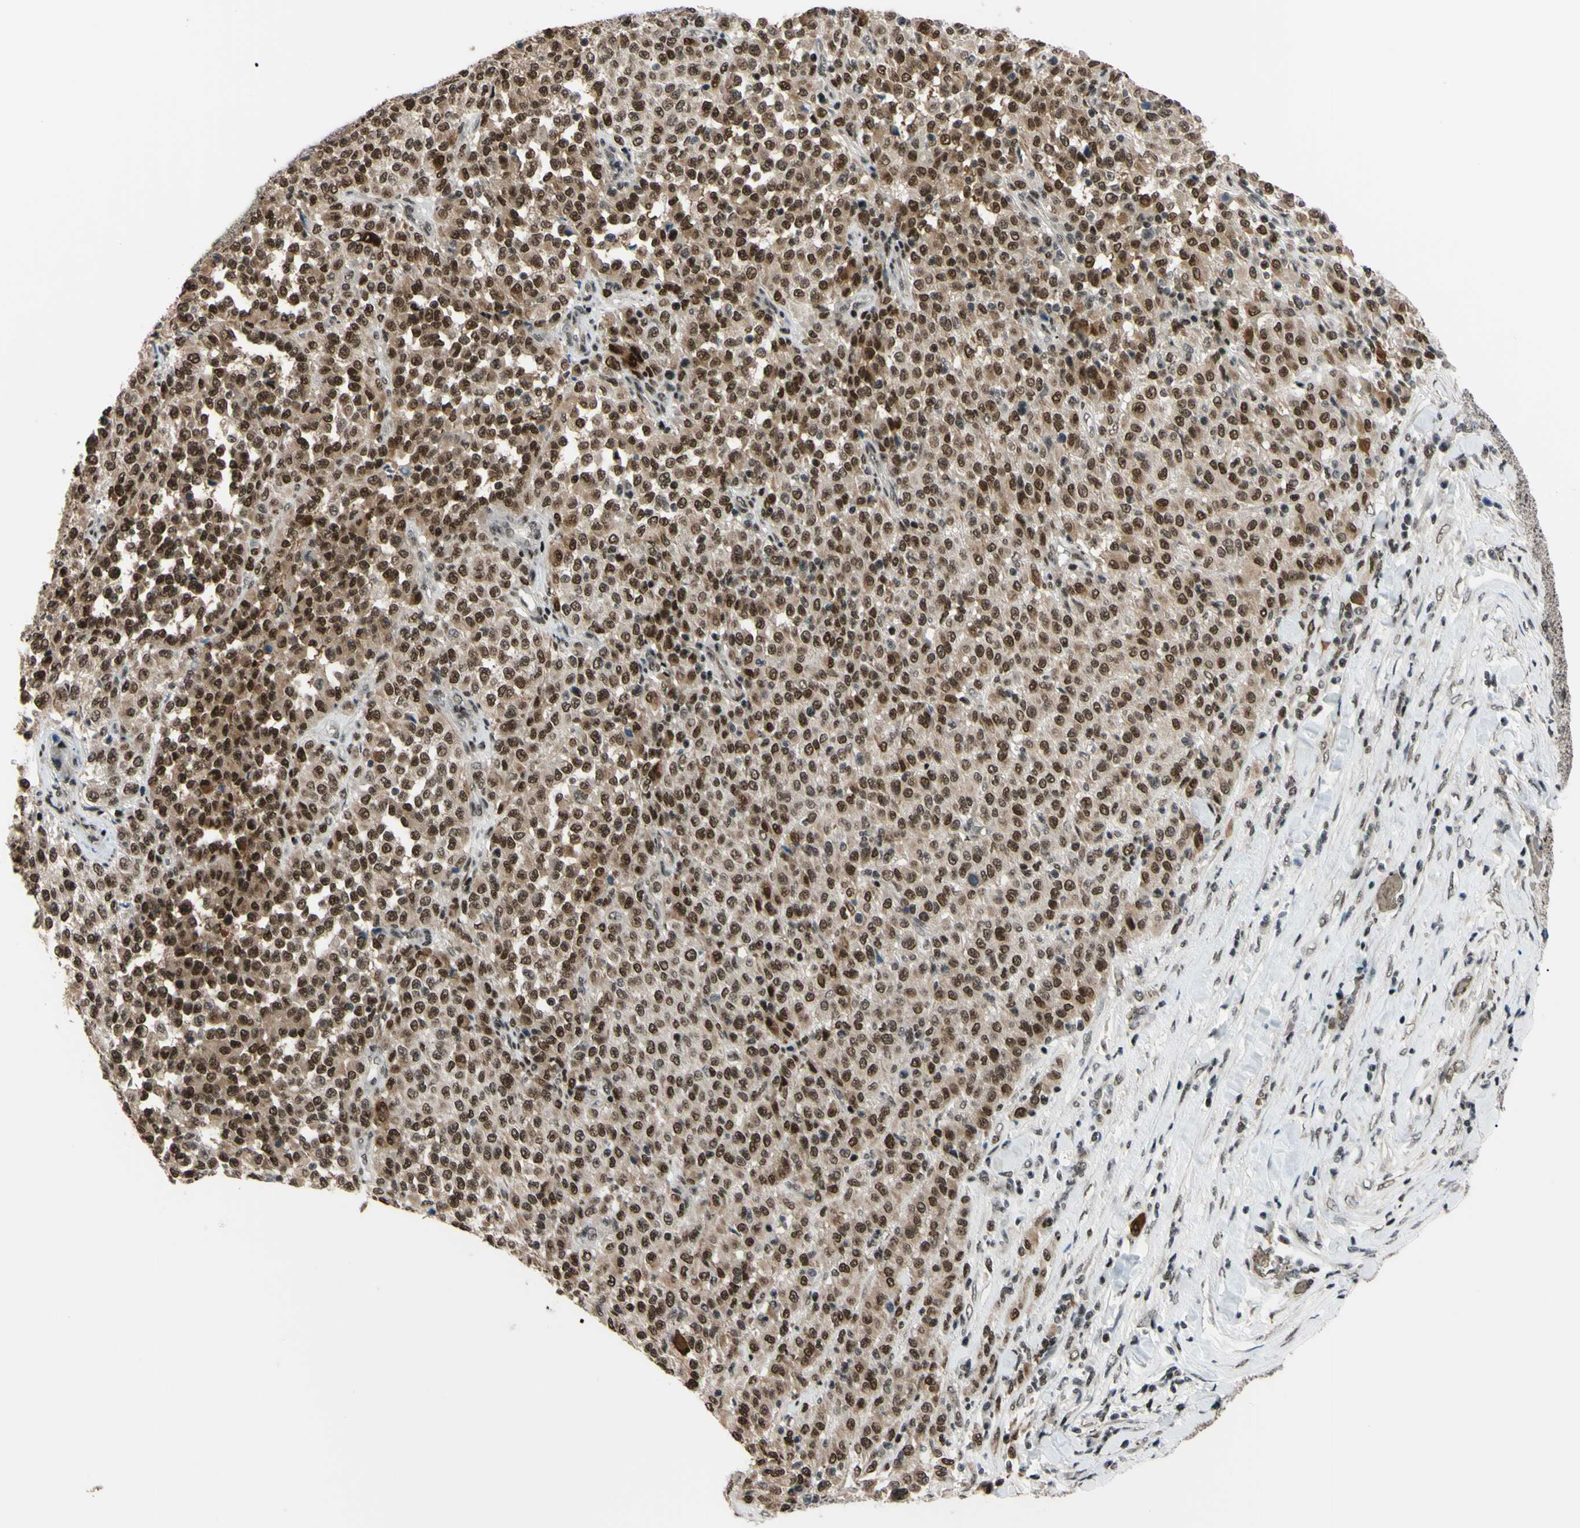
{"staining": {"intensity": "strong", "quantity": ">75%", "location": "cytoplasmic/membranous,nuclear"}, "tissue": "melanoma", "cell_type": "Tumor cells", "image_type": "cancer", "snomed": [{"axis": "morphology", "description": "Malignant melanoma, Metastatic site"}, {"axis": "topography", "description": "Pancreas"}], "caption": "Immunohistochemical staining of human melanoma exhibits high levels of strong cytoplasmic/membranous and nuclear expression in approximately >75% of tumor cells. (Brightfield microscopy of DAB IHC at high magnification).", "gene": "THAP12", "patient": {"sex": "female", "age": 30}}